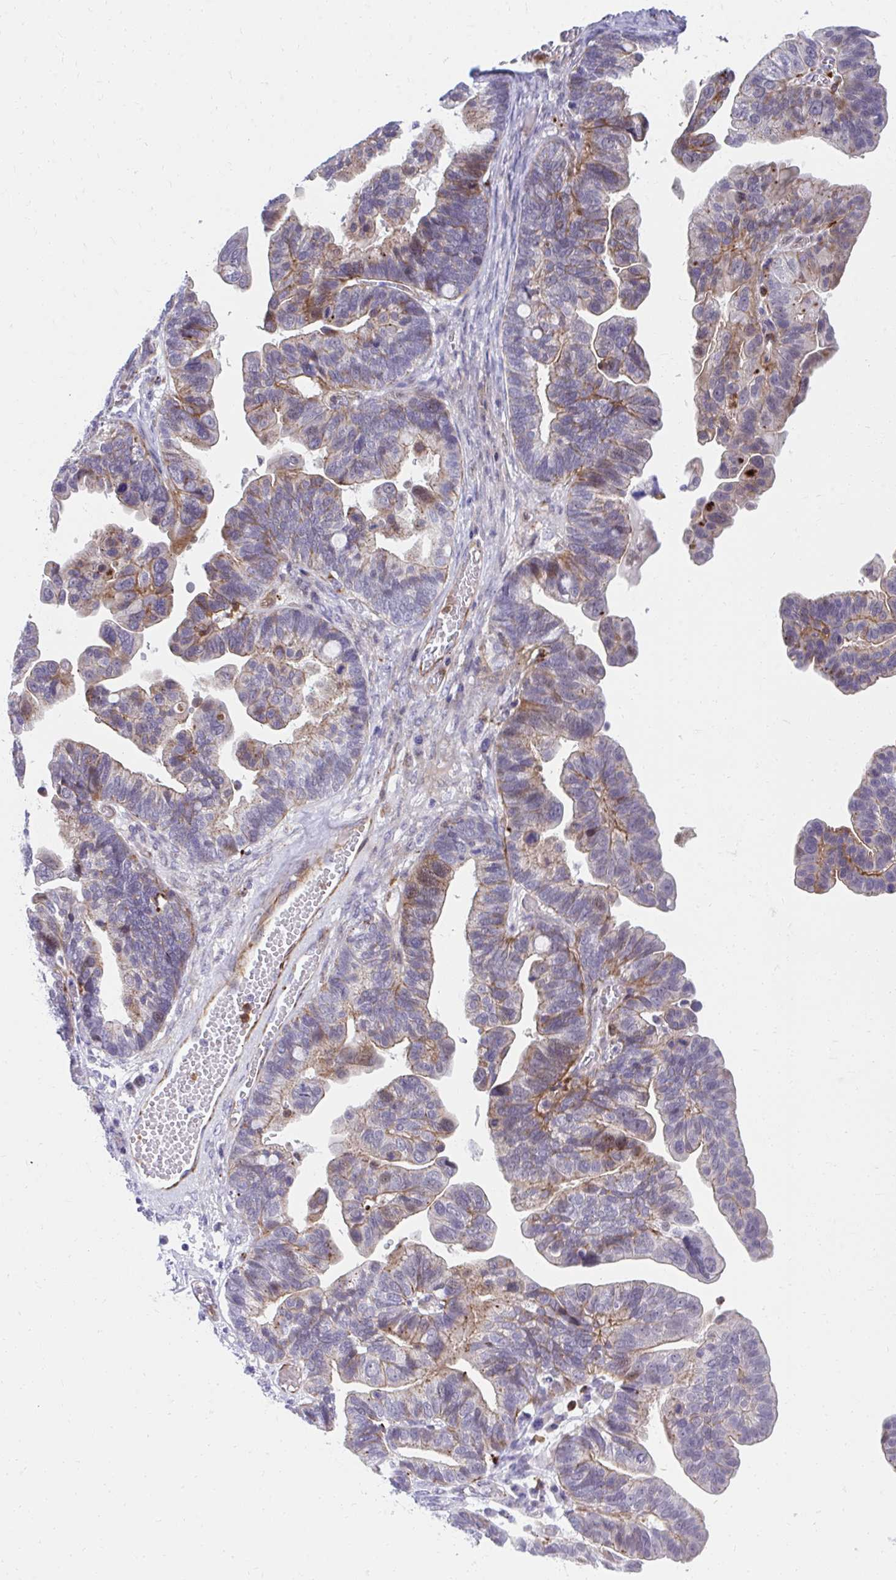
{"staining": {"intensity": "moderate", "quantity": "25%-75%", "location": "cytoplasmic/membranous"}, "tissue": "ovarian cancer", "cell_type": "Tumor cells", "image_type": "cancer", "snomed": [{"axis": "morphology", "description": "Cystadenocarcinoma, serous, NOS"}, {"axis": "topography", "description": "Ovary"}], "caption": "Approximately 25%-75% of tumor cells in human ovarian cancer exhibit moderate cytoplasmic/membranous protein positivity as visualized by brown immunohistochemical staining.", "gene": "CSTB", "patient": {"sex": "female", "age": 56}}